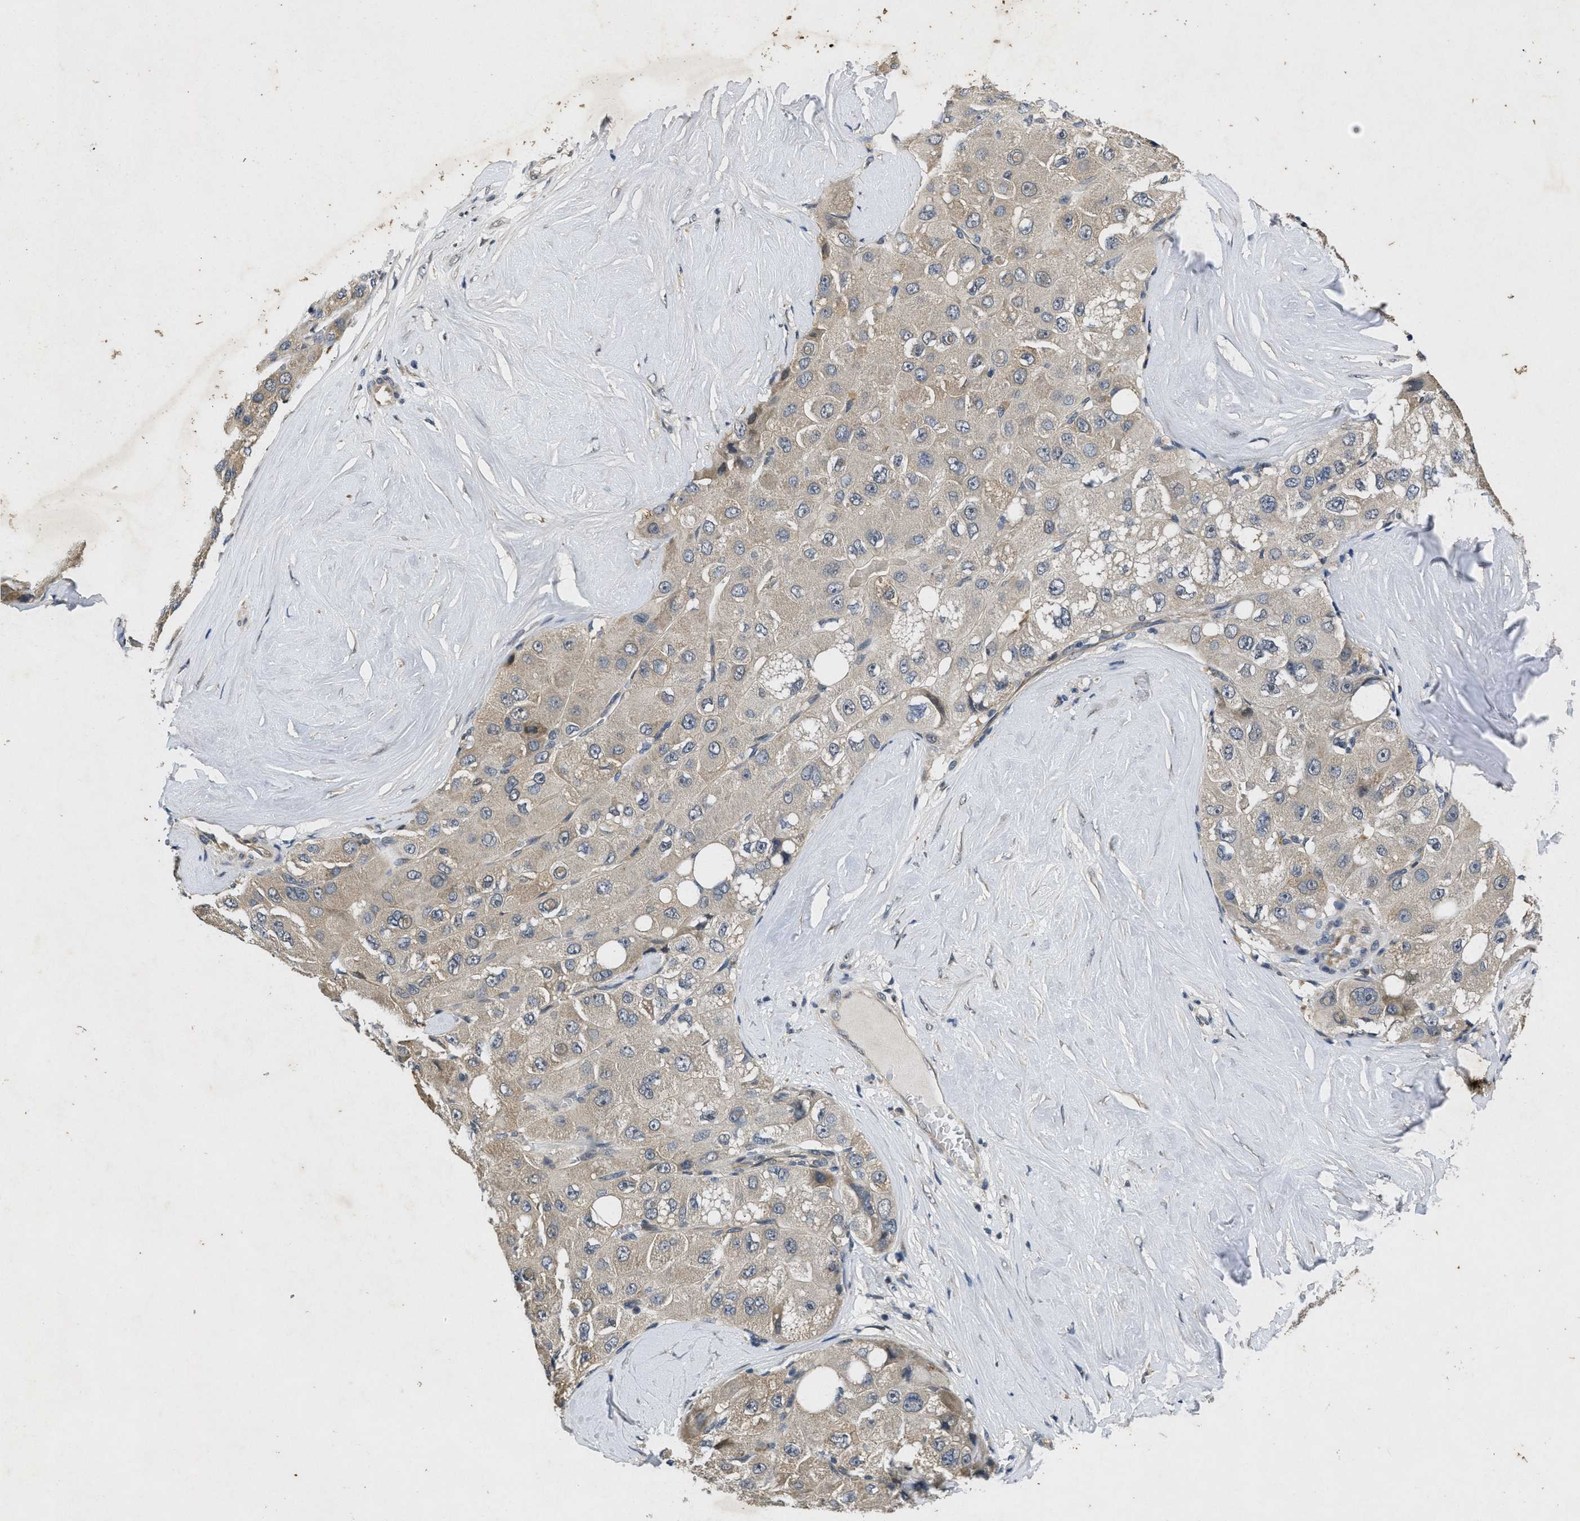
{"staining": {"intensity": "weak", "quantity": "25%-75%", "location": "cytoplasmic/membranous"}, "tissue": "liver cancer", "cell_type": "Tumor cells", "image_type": "cancer", "snomed": [{"axis": "morphology", "description": "Carcinoma, Hepatocellular, NOS"}, {"axis": "topography", "description": "Liver"}], "caption": "Weak cytoplasmic/membranous protein expression is appreciated in about 25%-75% of tumor cells in hepatocellular carcinoma (liver). (Brightfield microscopy of DAB IHC at high magnification).", "gene": "PAPOLG", "patient": {"sex": "male", "age": 80}}